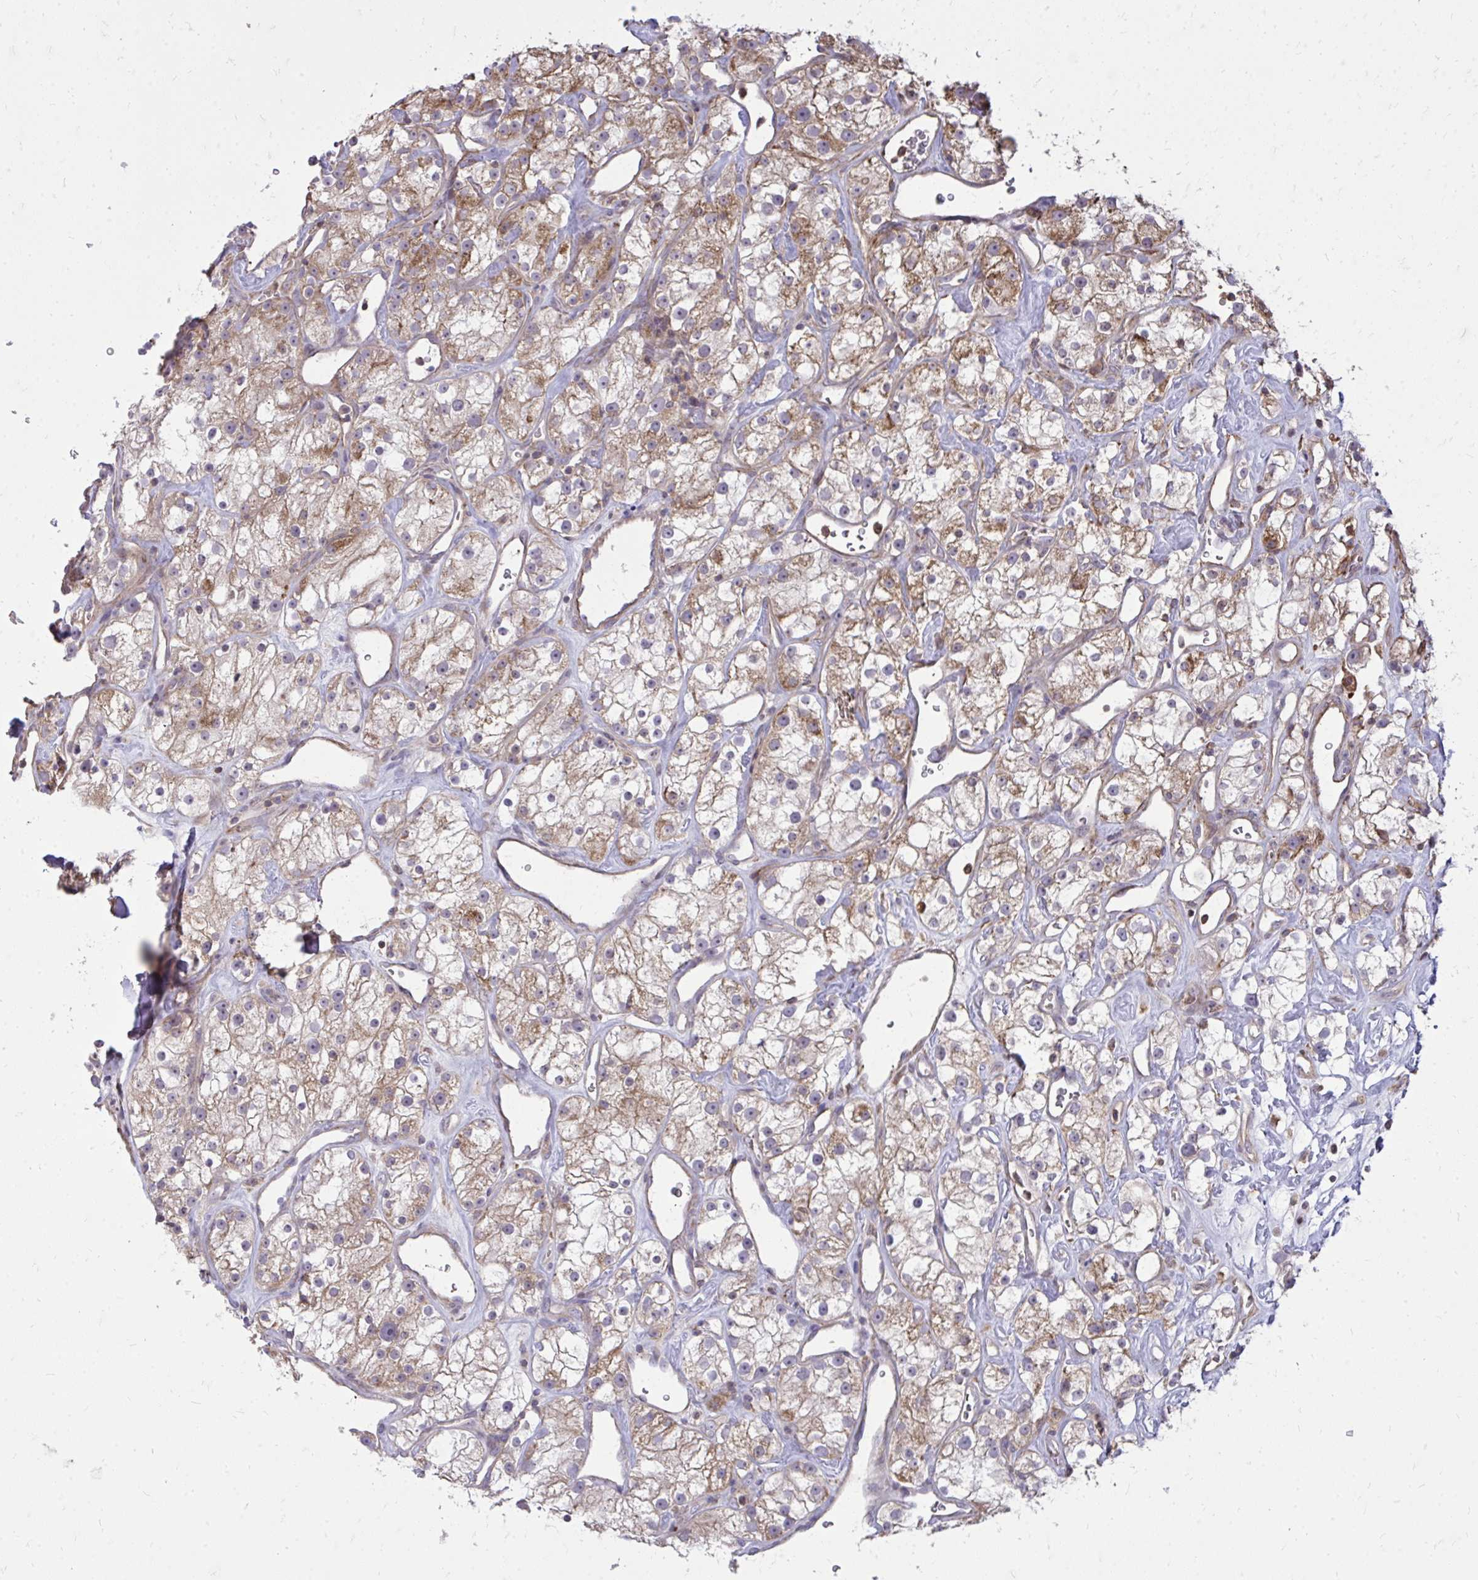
{"staining": {"intensity": "moderate", "quantity": ">75%", "location": "cytoplasmic/membranous"}, "tissue": "renal cancer", "cell_type": "Tumor cells", "image_type": "cancer", "snomed": [{"axis": "morphology", "description": "Adenocarcinoma, NOS"}, {"axis": "topography", "description": "Kidney"}], "caption": "Human renal adenocarcinoma stained for a protein (brown) displays moderate cytoplasmic/membranous positive staining in approximately >75% of tumor cells.", "gene": "SLC7A5", "patient": {"sex": "male", "age": 77}}